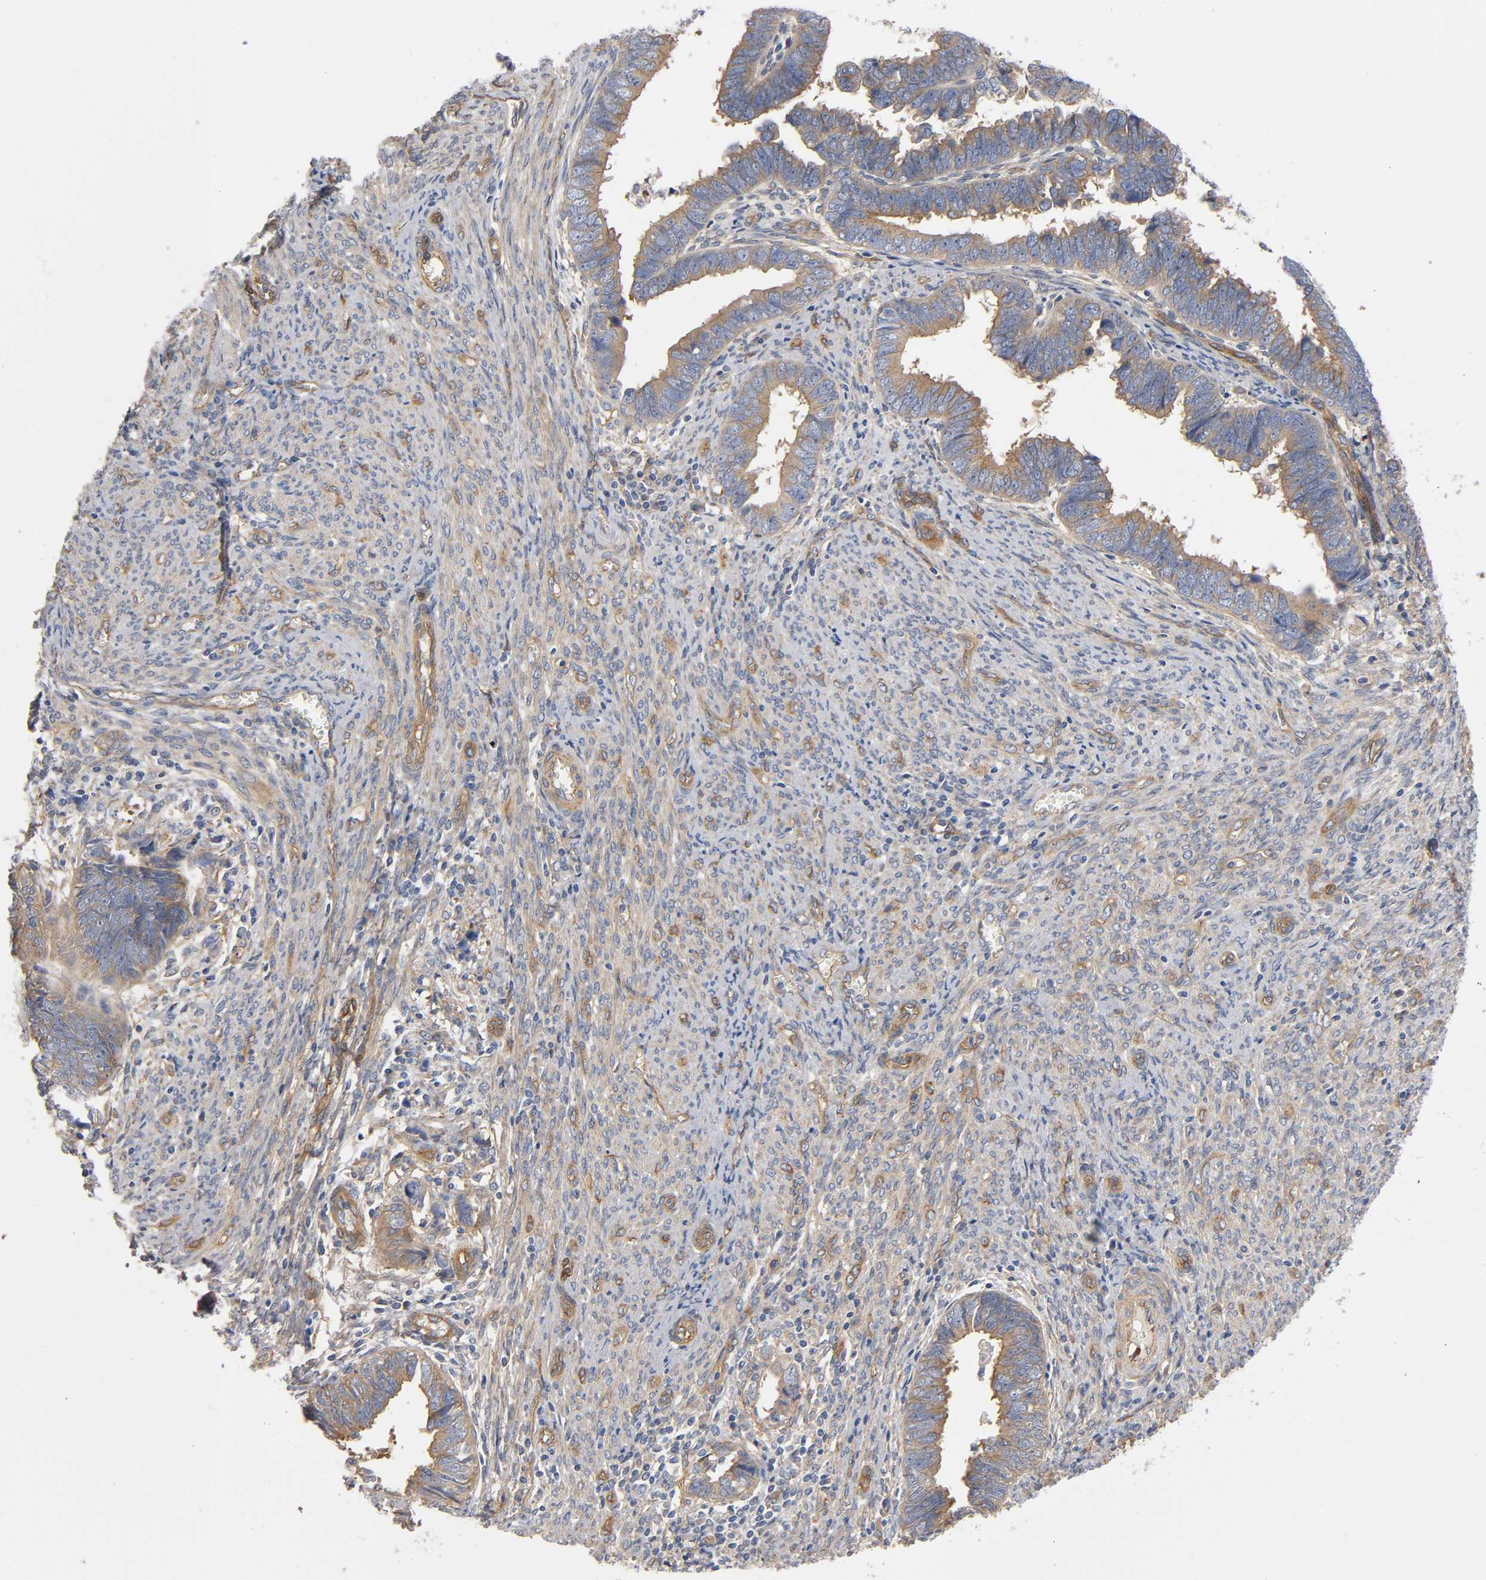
{"staining": {"intensity": "moderate", "quantity": ">75%", "location": "cytoplasmic/membranous"}, "tissue": "endometrial cancer", "cell_type": "Tumor cells", "image_type": "cancer", "snomed": [{"axis": "morphology", "description": "Adenocarcinoma, NOS"}, {"axis": "topography", "description": "Endometrium"}], "caption": "This histopathology image demonstrates endometrial cancer stained with immunohistochemistry to label a protein in brown. The cytoplasmic/membranous of tumor cells show moderate positivity for the protein. Nuclei are counter-stained blue.", "gene": "MARS1", "patient": {"sex": "female", "age": 75}}